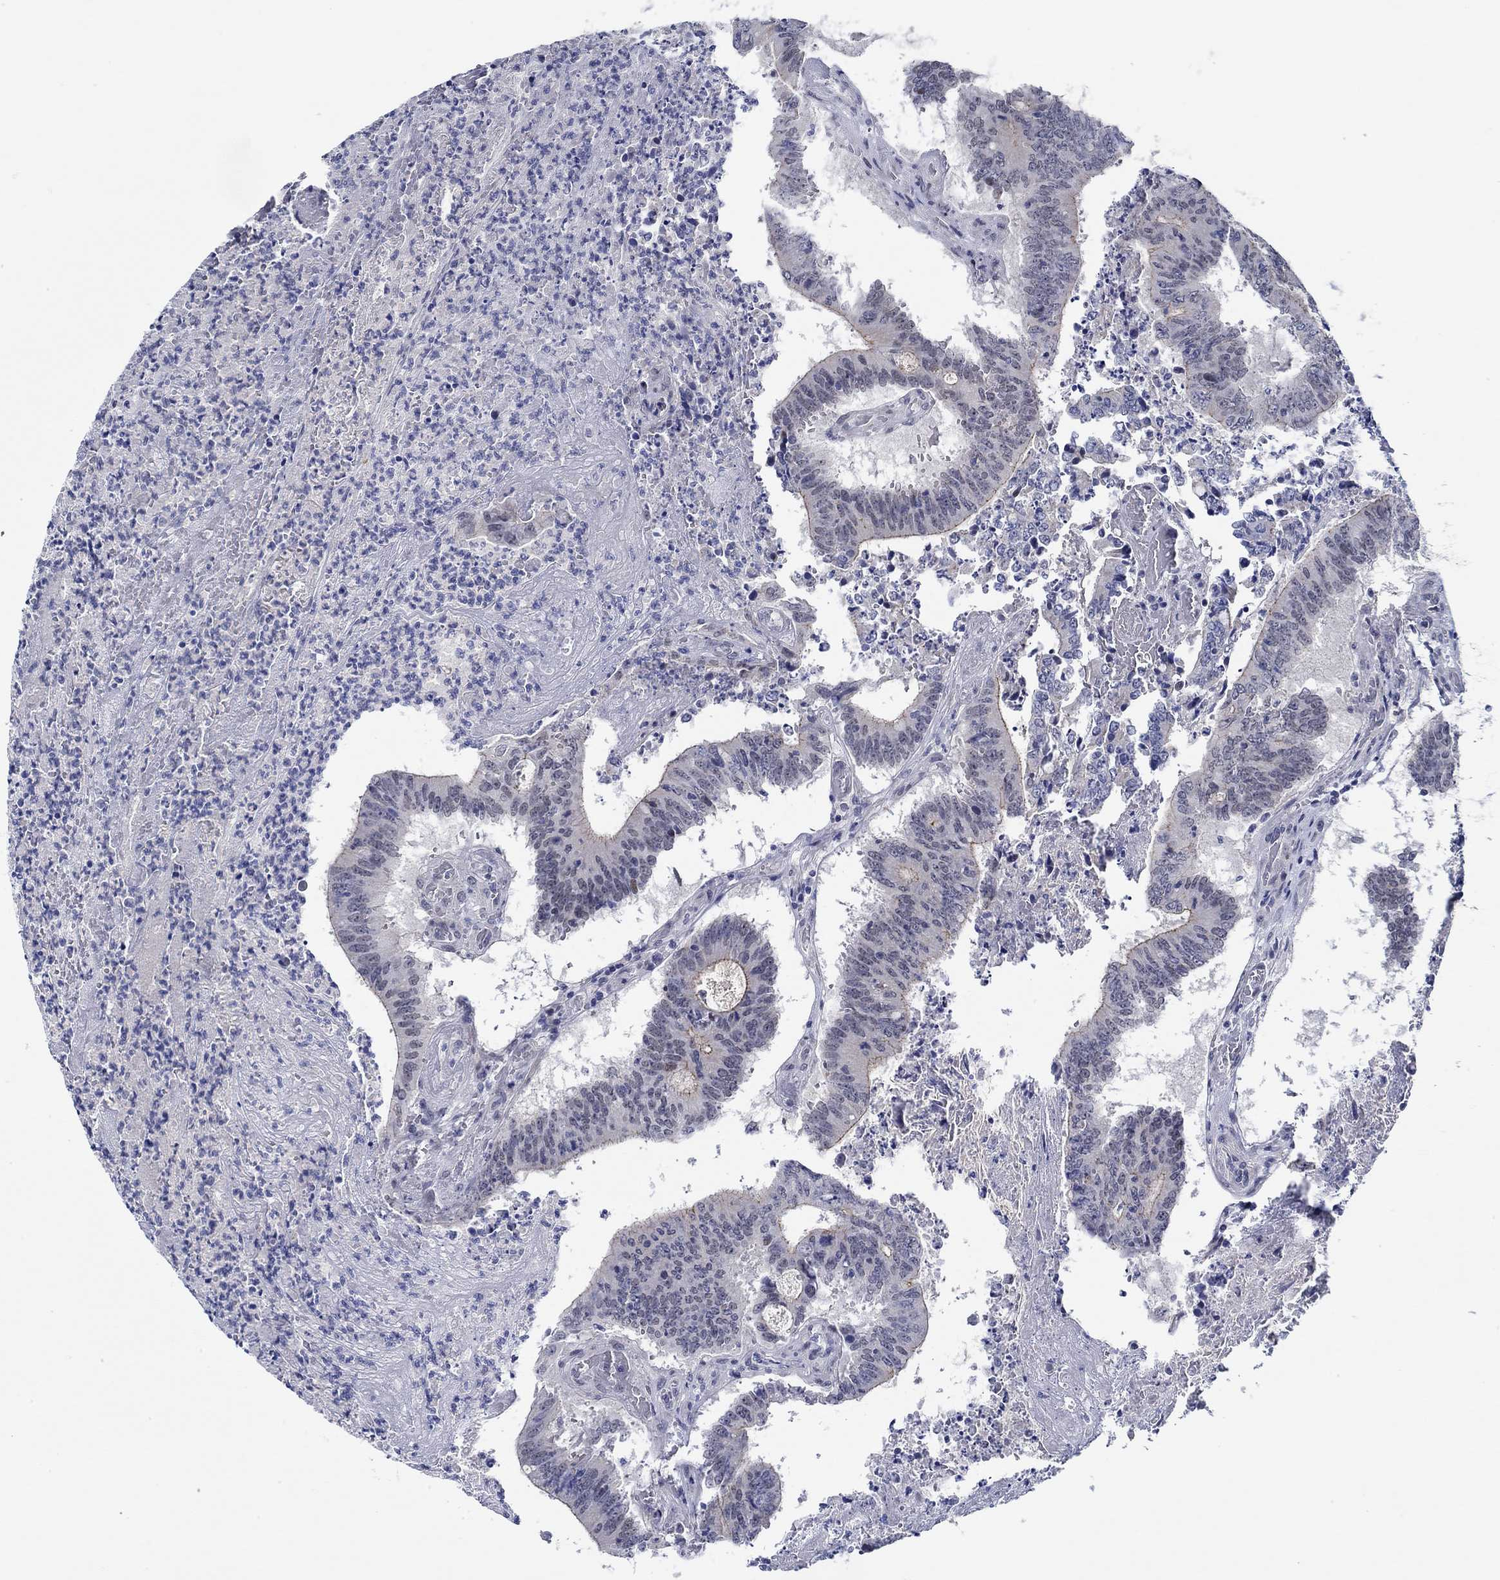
{"staining": {"intensity": "negative", "quantity": "none", "location": "none"}, "tissue": "colorectal cancer", "cell_type": "Tumor cells", "image_type": "cancer", "snomed": [{"axis": "morphology", "description": "Adenocarcinoma, NOS"}, {"axis": "topography", "description": "Colon"}], "caption": "Immunohistochemical staining of colorectal cancer exhibits no significant staining in tumor cells.", "gene": "SLC34A1", "patient": {"sex": "female", "age": 70}}